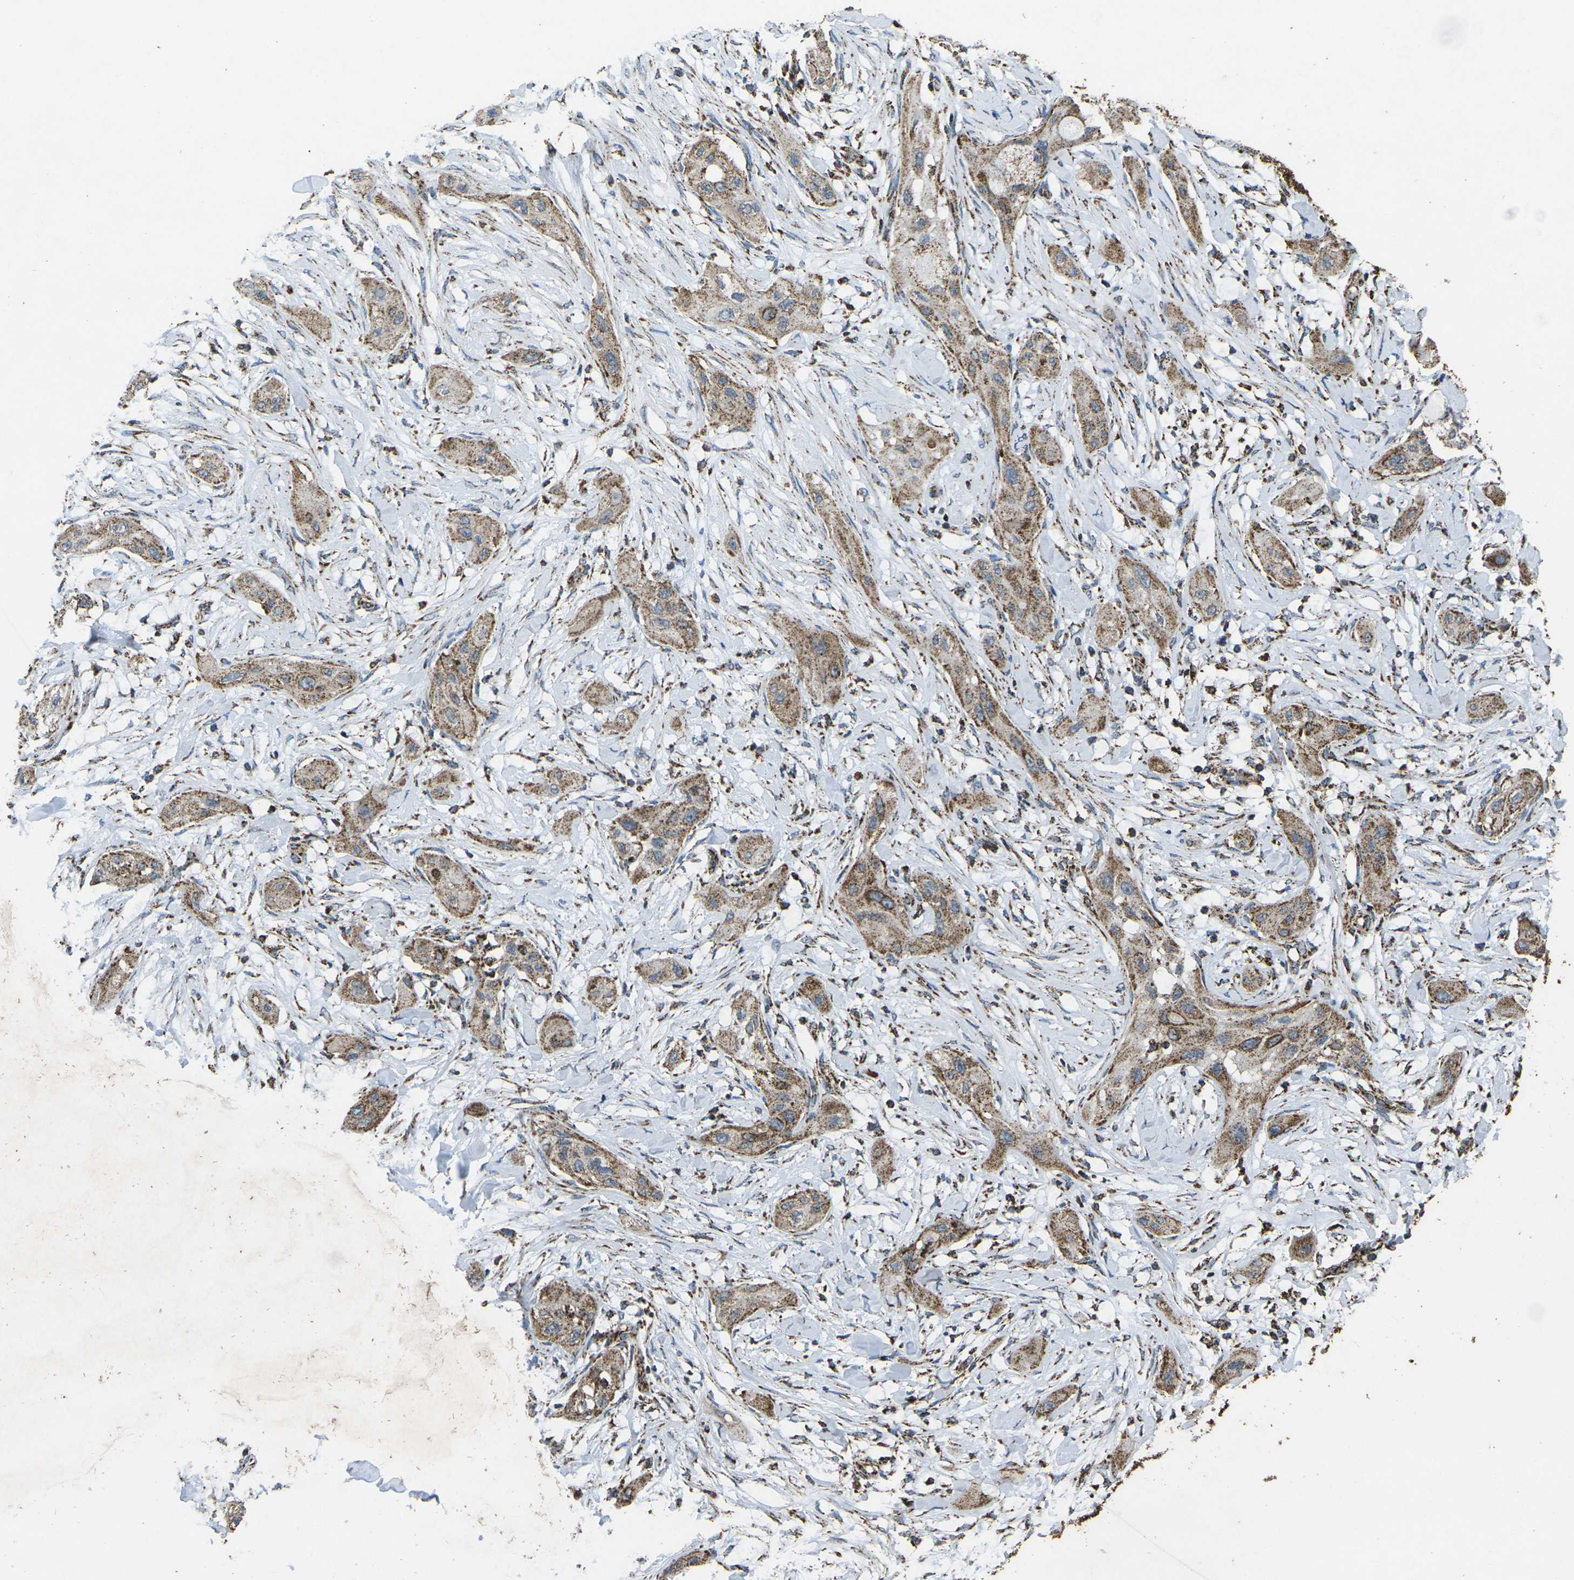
{"staining": {"intensity": "moderate", "quantity": ">75%", "location": "cytoplasmic/membranous"}, "tissue": "lung cancer", "cell_type": "Tumor cells", "image_type": "cancer", "snomed": [{"axis": "morphology", "description": "Squamous cell carcinoma, NOS"}, {"axis": "topography", "description": "Lung"}], "caption": "A medium amount of moderate cytoplasmic/membranous positivity is present in approximately >75% of tumor cells in squamous cell carcinoma (lung) tissue. Nuclei are stained in blue.", "gene": "KLHL5", "patient": {"sex": "female", "age": 47}}